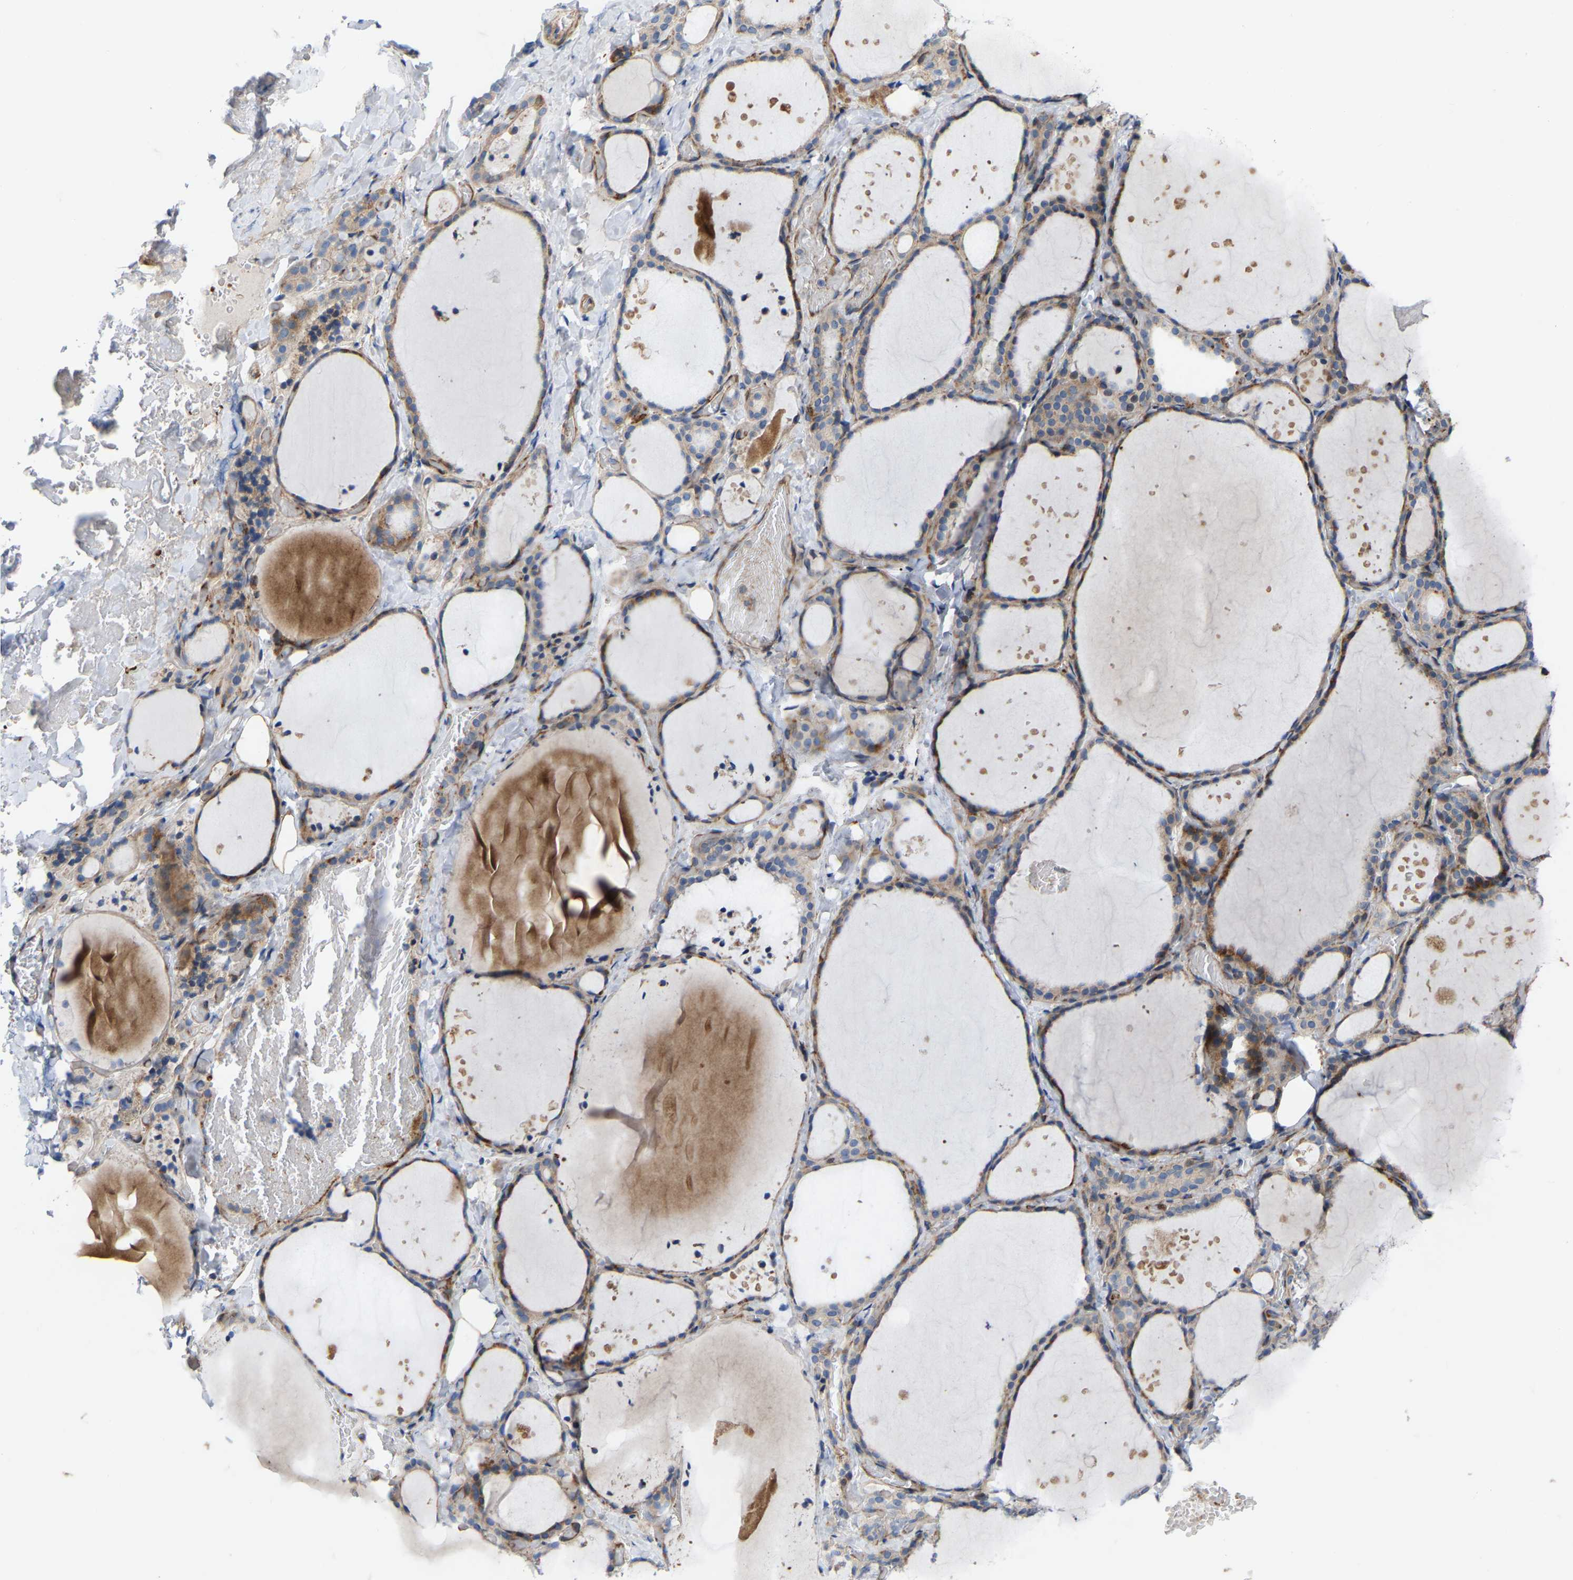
{"staining": {"intensity": "moderate", "quantity": ">75%", "location": "cytoplasmic/membranous"}, "tissue": "thyroid gland", "cell_type": "Glandular cells", "image_type": "normal", "snomed": [{"axis": "morphology", "description": "Normal tissue, NOS"}, {"axis": "topography", "description": "Thyroid gland"}], "caption": "Thyroid gland was stained to show a protein in brown. There is medium levels of moderate cytoplasmic/membranous positivity in approximately >75% of glandular cells. The protein is shown in brown color, while the nuclei are stained blue.", "gene": "TOR1B", "patient": {"sex": "female", "age": 44}}